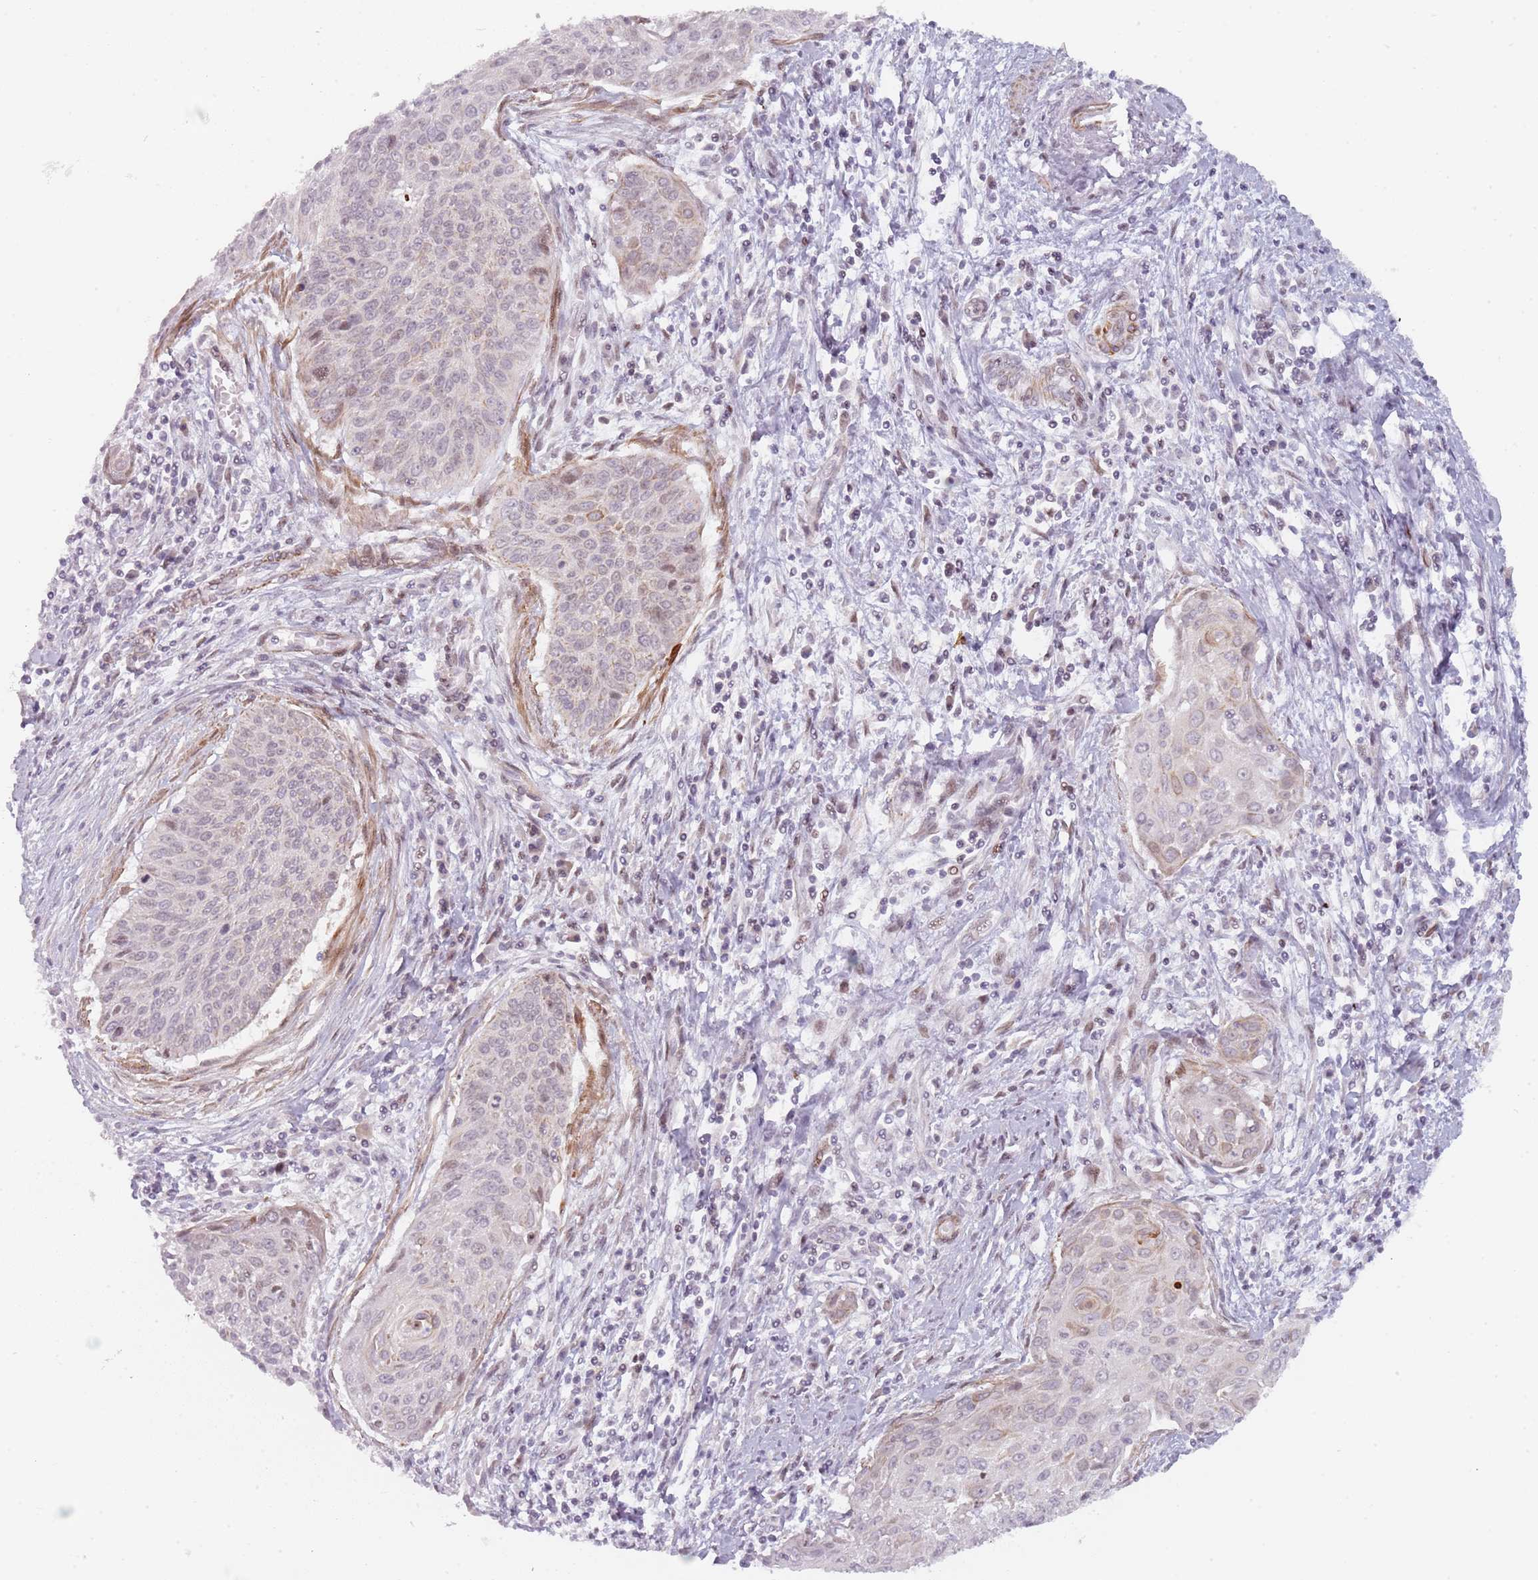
{"staining": {"intensity": "negative", "quantity": "none", "location": "none"}, "tissue": "cervical cancer", "cell_type": "Tumor cells", "image_type": "cancer", "snomed": [{"axis": "morphology", "description": "Squamous cell carcinoma, NOS"}, {"axis": "topography", "description": "Cervix"}], "caption": "IHC of human cervical cancer (squamous cell carcinoma) demonstrates no positivity in tumor cells.", "gene": "RPS6KA2", "patient": {"sex": "female", "age": 55}}